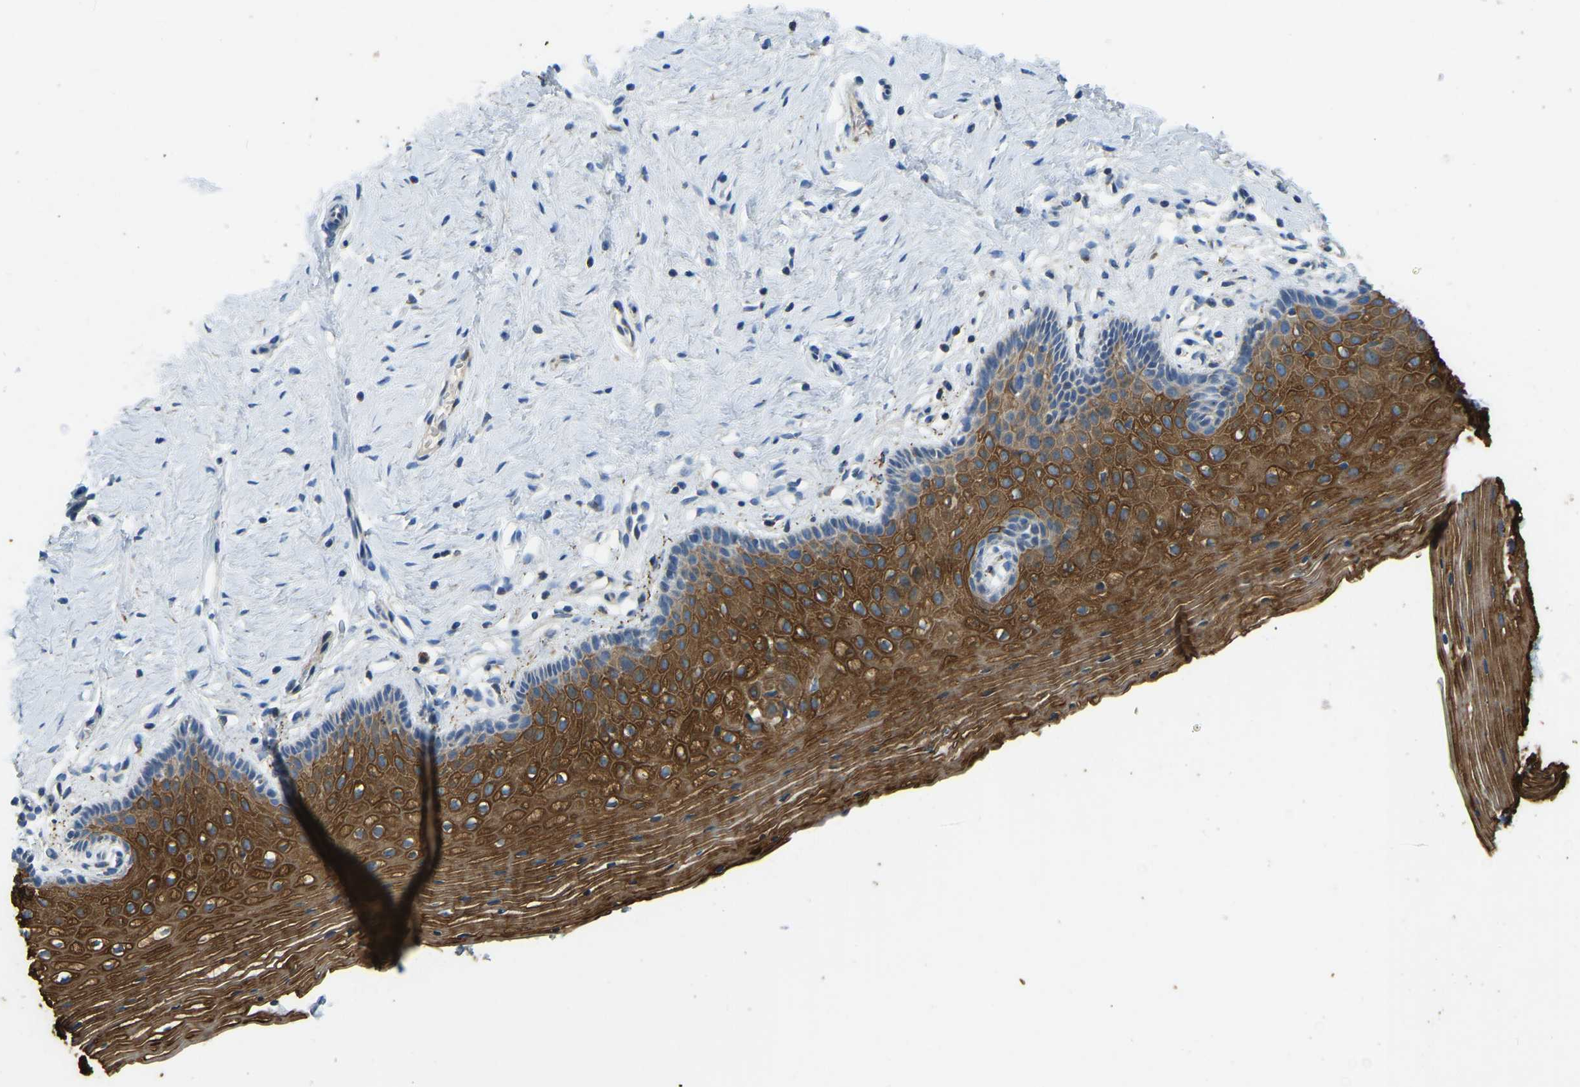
{"staining": {"intensity": "strong", "quantity": "25%-75%", "location": "cytoplasmic/membranous"}, "tissue": "vagina", "cell_type": "Squamous epithelial cells", "image_type": "normal", "snomed": [{"axis": "morphology", "description": "Normal tissue, NOS"}, {"axis": "topography", "description": "Vagina"}], "caption": "High-magnification brightfield microscopy of unremarkable vagina stained with DAB (brown) and counterstained with hematoxylin (blue). squamous epithelial cells exhibit strong cytoplasmic/membranous expression is seen in about25%-75% of cells.", "gene": "ZNF200", "patient": {"sex": "female", "age": 32}}